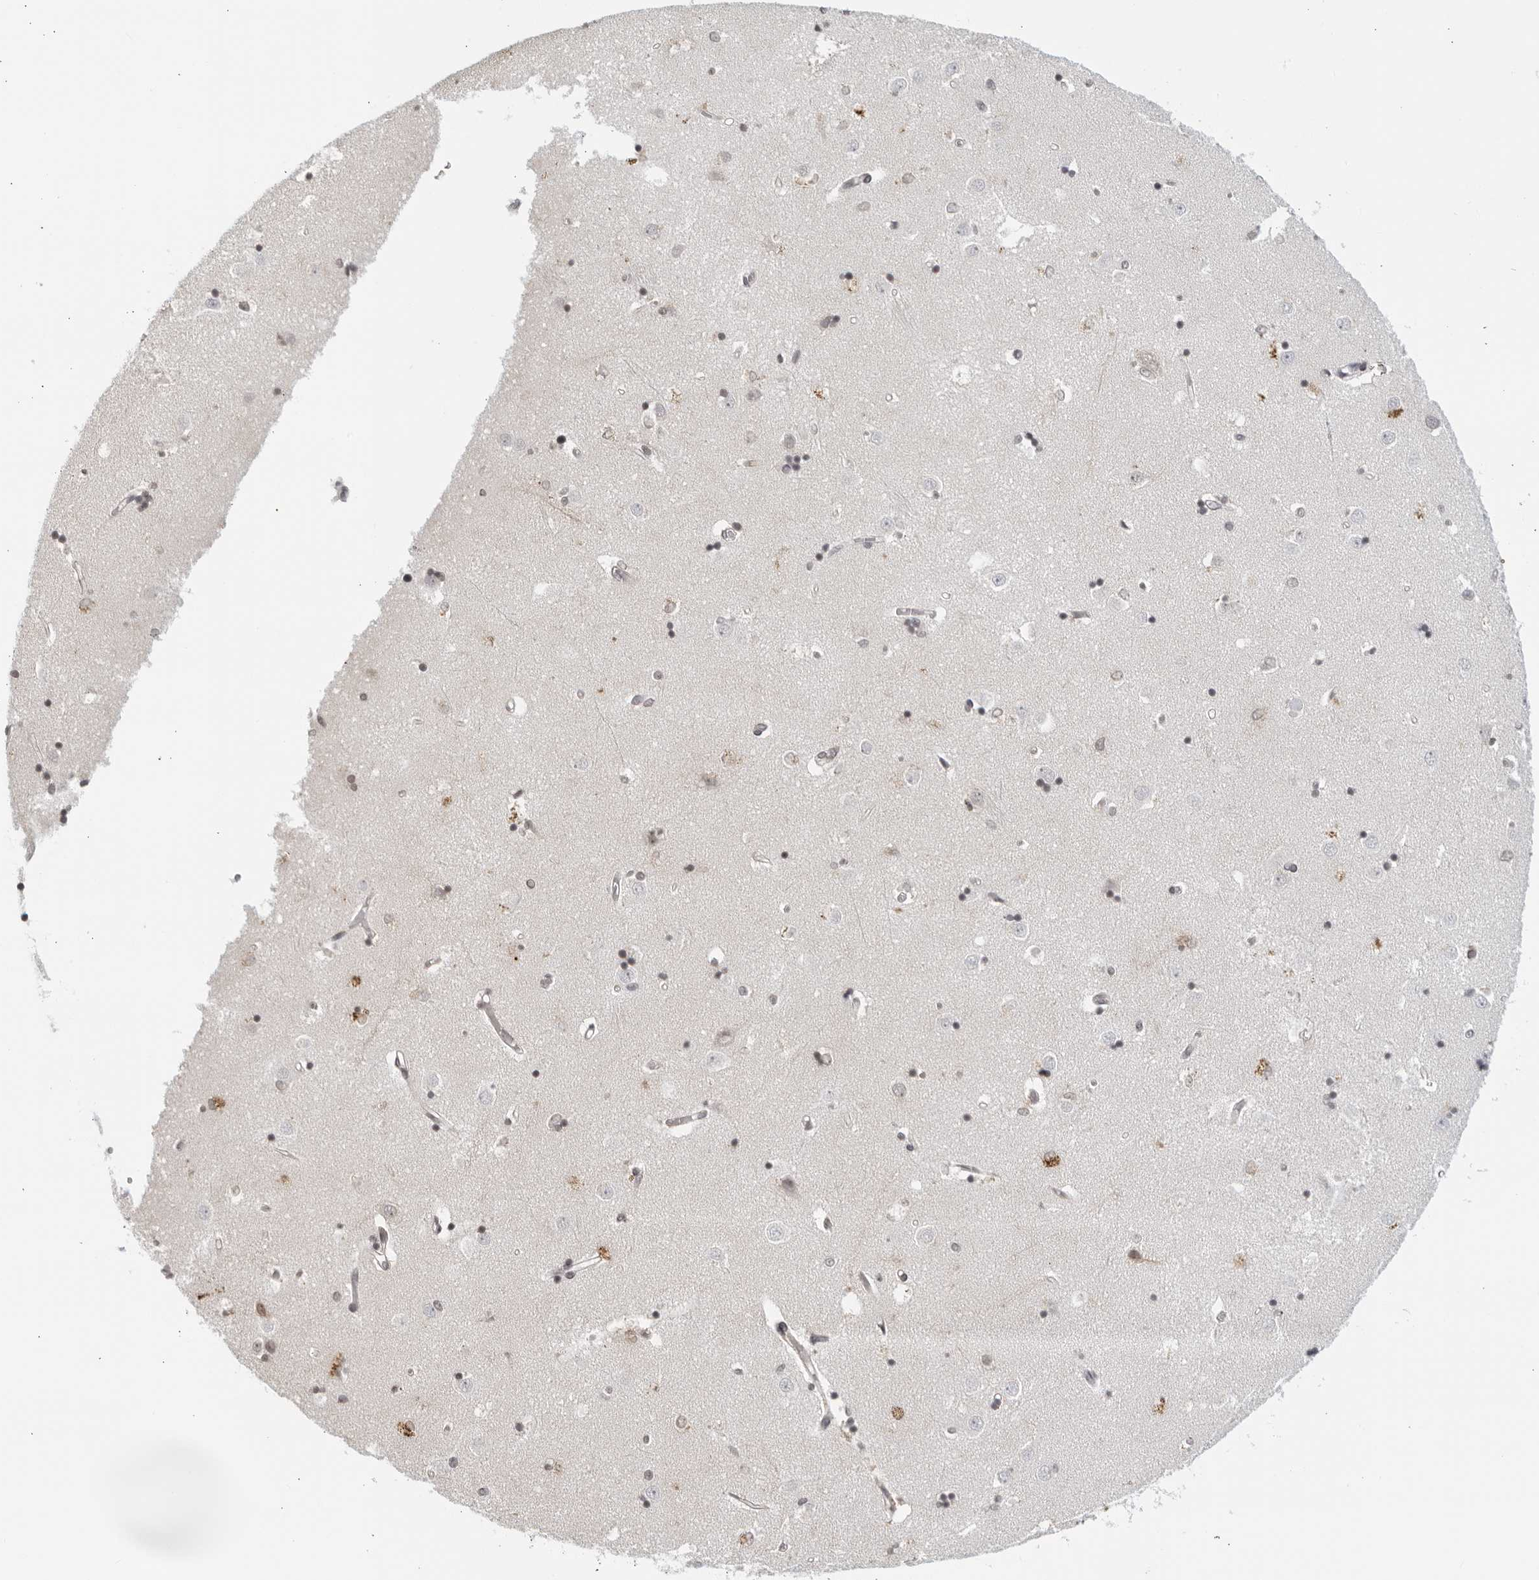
{"staining": {"intensity": "moderate", "quantity": "<25%", "location": "cytoplasmic/membranous"}, "tissue": "caudate", "cell_type": "Glial cells", "image_type": "normal", "snomed": [{"axis": "morphology", "description": "Normal tissue, NOS"}, {"axis": "topography", "description": "Lateral ventricle wall"}], "caption": "Immunohistochemistry staining of unremarkable caudate, which displays low levels of moderate cytoplasmic/membranous expression in about <25% of glial cells indicating moderate cytoplasmic/membranous protein positivity. The staining was performed using DAB (brown) for protein detection and nuclei were counterstained in hematoxylin (blue).", "gene": "RAB11FIP3", "patient": {"sex": "male", "age": 45}}